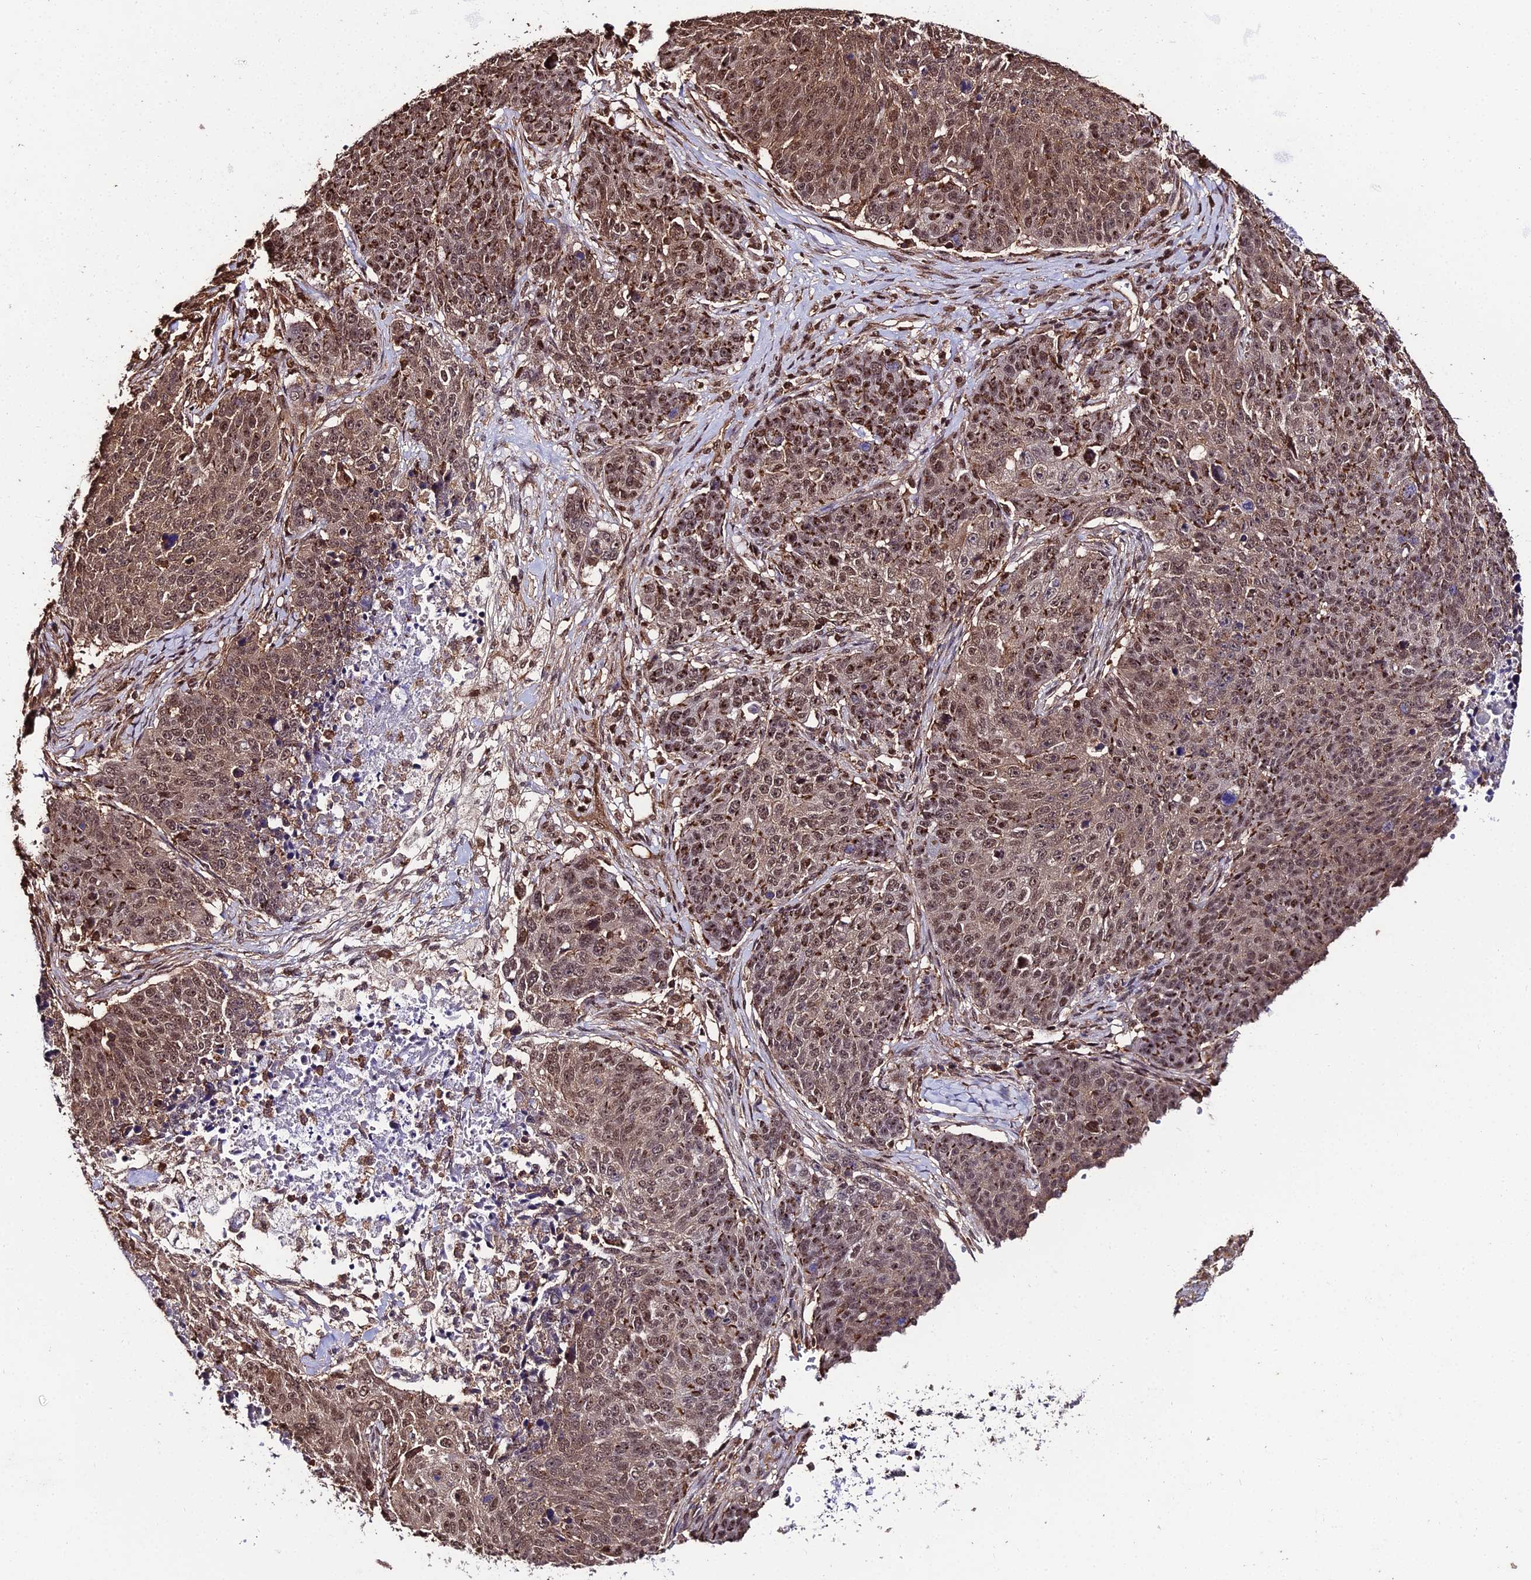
{"staining": {"intensity": "moderate", "quantity": ">75%", "location": "cytoplasmic/membranous,nuclear"}, "tissue": "lung cancer", "cell_type": "Tumor cells", "image_type": "cancer", "snomed": [{"axis": "morphology", "description": "Normal tissue, NOS"}, {"axis": "morphology", "description": "Squamous cell carcinoma, NOS"}, {"axis": "topography", "description": "Lymph node"}, {"axis": "topography", "description": "Lung"}], "caption": "Approximately >75% of tumor cells in lung cancer reveal moderate cytoplasmic/membranous and nuclear protein positivity as visualized by brown immunohistochemical staining.", "gene": "PPP4C", "patient": {"sex": "male", "age": 66}}